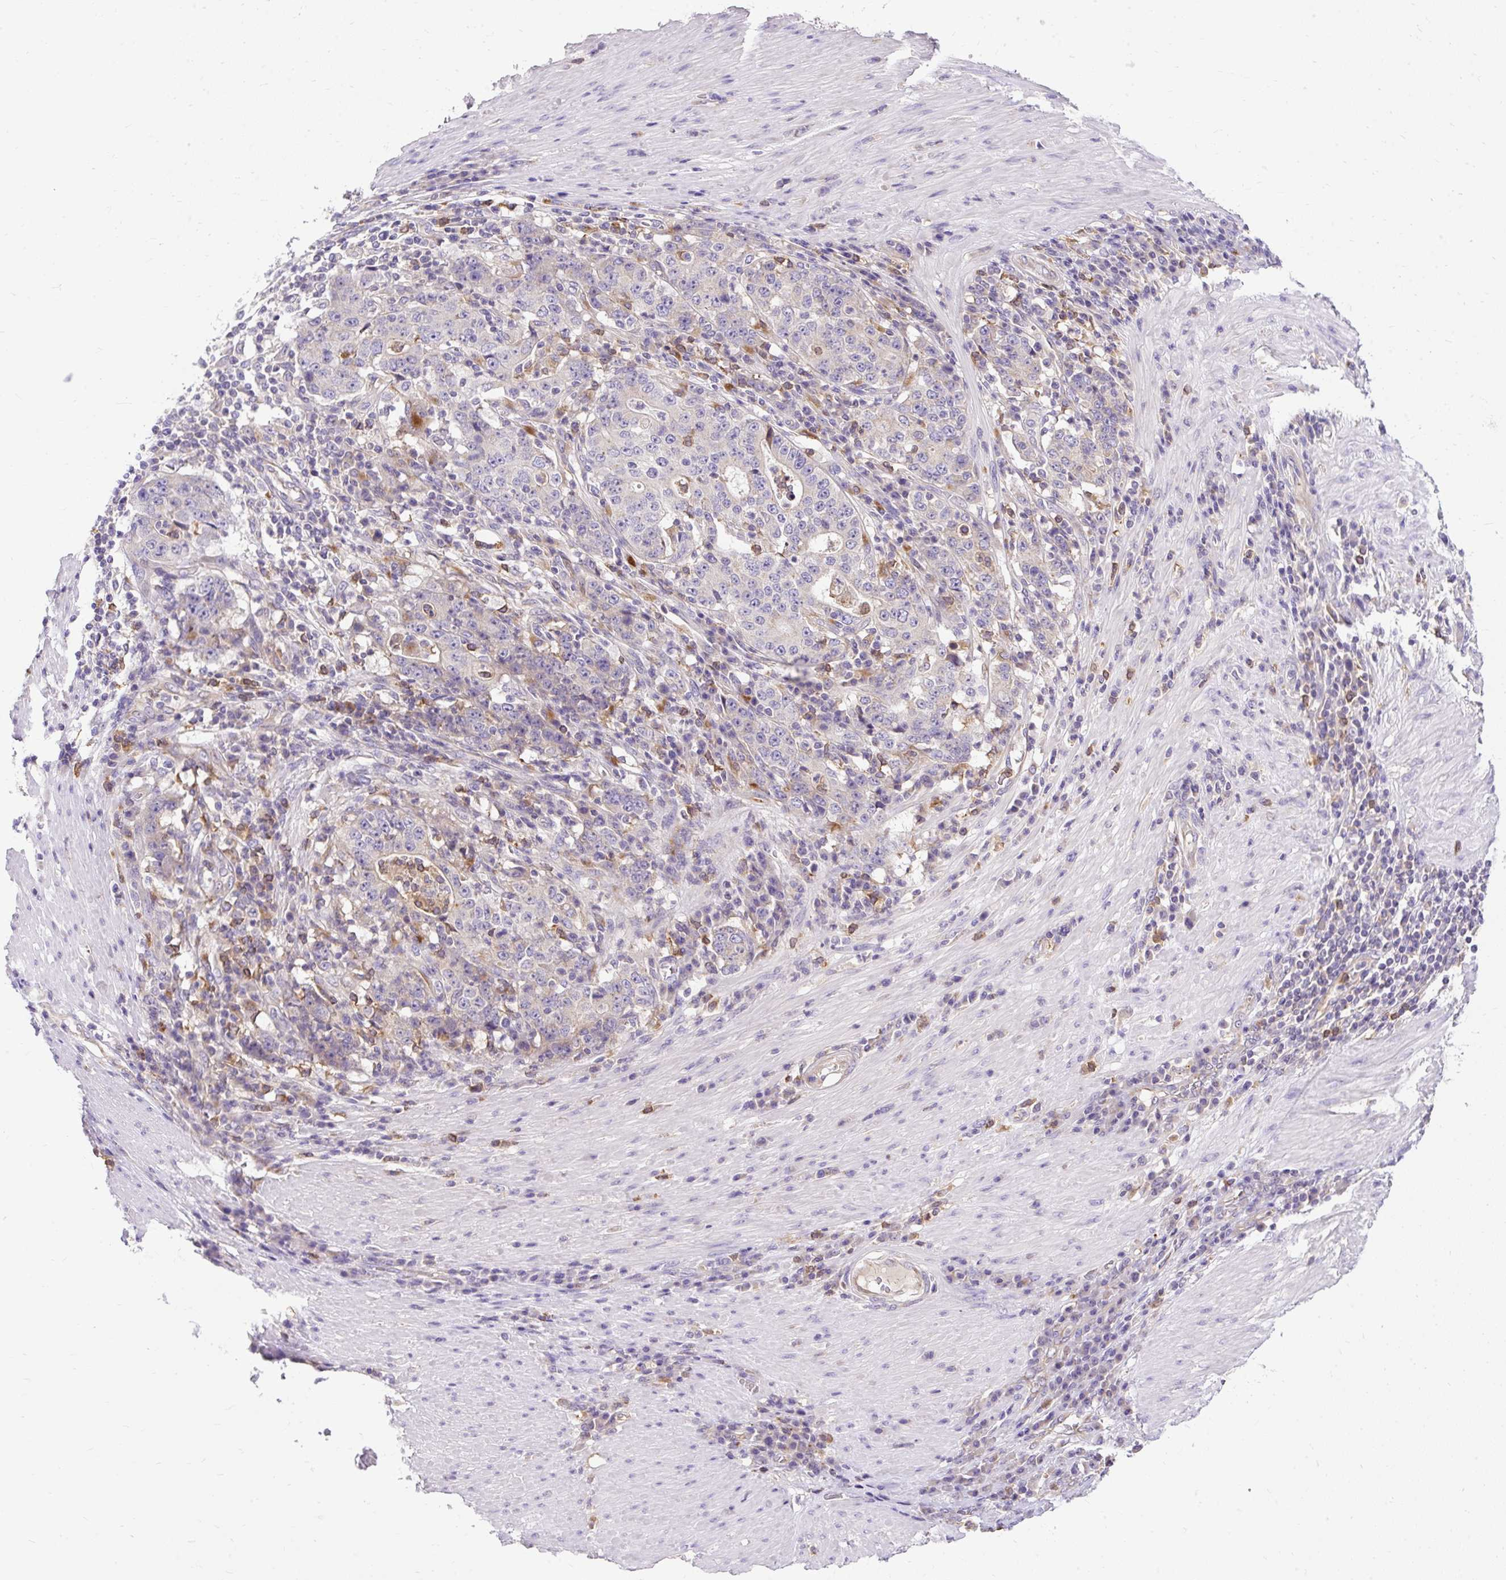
{"staining": {"intensity": "negative", "quantity": "none", "location": "none"}, "tissue": "stomach cancer", "cell_type": "Tumor cells", "image_type": "cancer", "snomed": [{"axis": "morphology", "description": "Normal tissue, NOS"}, {"axis": "morphology", "description": "Adenocarcinoma, NOS"}, {"axis": "topography", "description": "Stomach, upper"}, {"axis": "topography", "description": "Stomach"}], "caption": "An immunohistochemistry (IHC) image of stomach cancer is shown. There is no staining in tumor cells of stomach cancer.", "gene": "HEXB", "patient": {"sex": "male", "age": 59}}